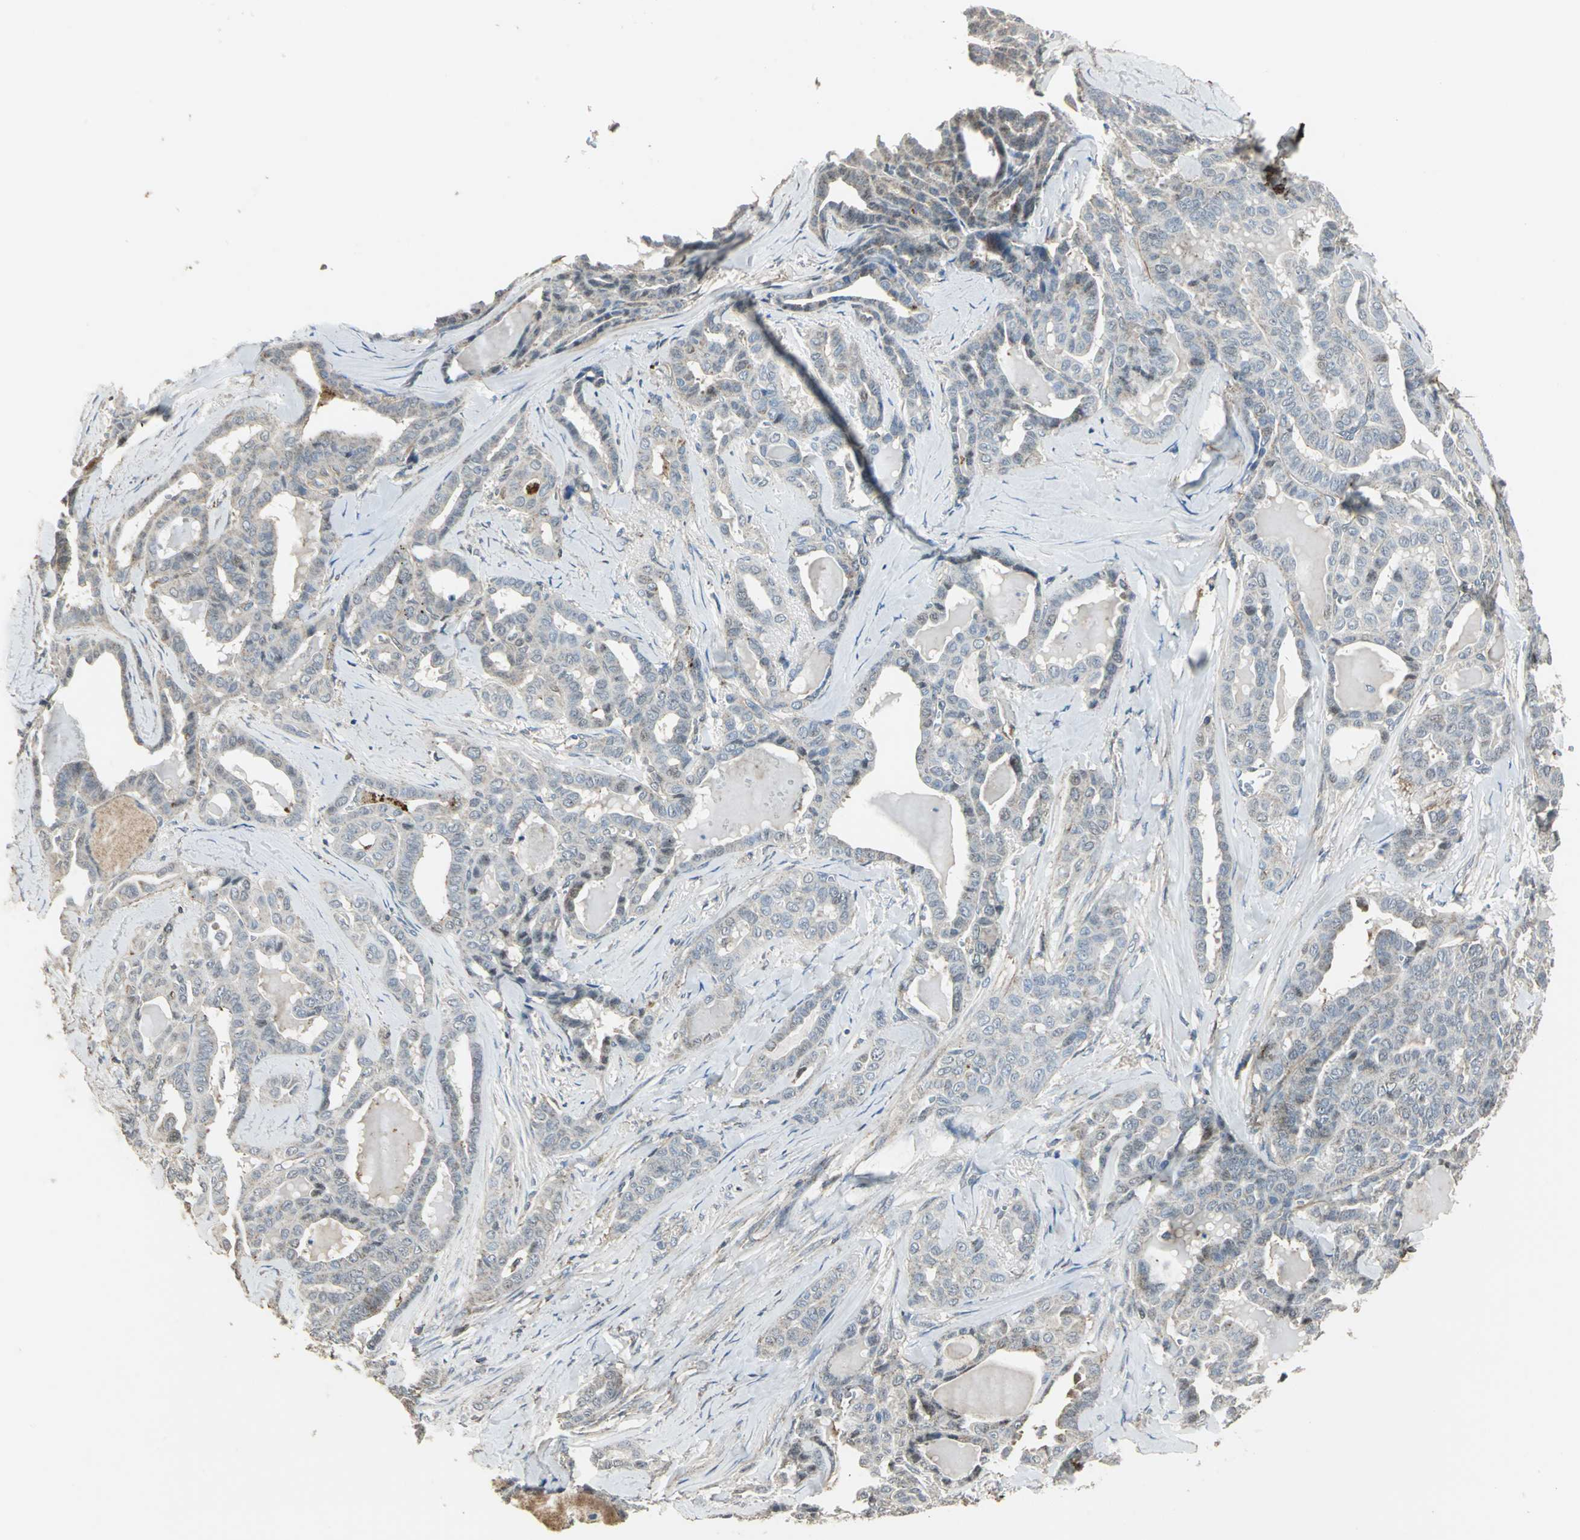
{"staining": {"intensity": "weak", "quantity": ">75%", "location": "cytoplasmic/membranous"}, "tissue": "thyroid cancer", "cell_type": "Tumor cells", "image_type": "cancer", "snomed": [{"axis": "morphology", "description": "Carcinoma, NOS"}, {"axis": "topography", "description": "Thyroid gland"}], "caption": "A photomicrograph of thyroid cancer (carcinoma) stained for a protein shows weak cytoplasmic/membranous brown staining in tumor cells.", "gene": "DNAJB4", "patient": {"sex": "female", "age": 91}}